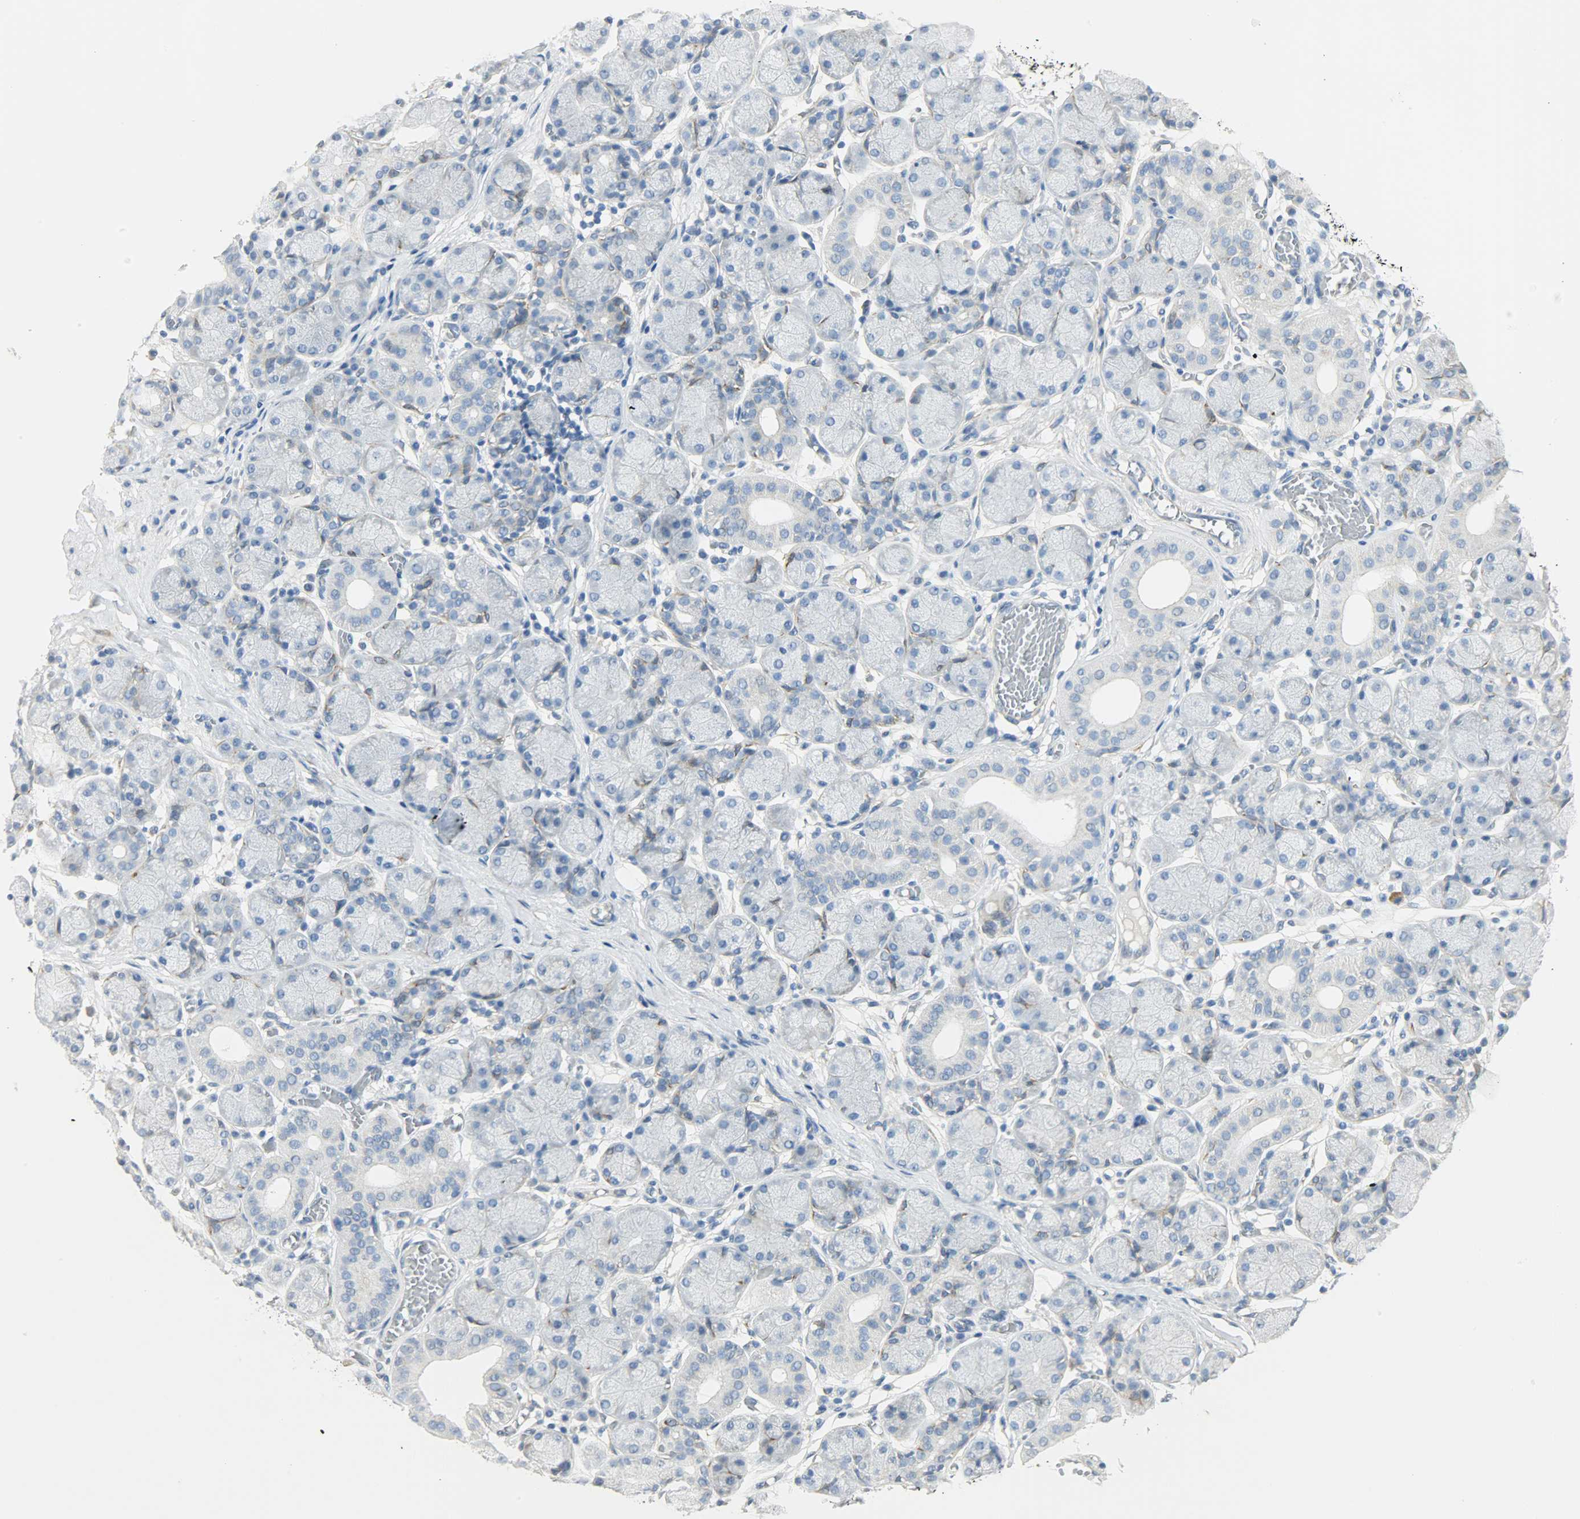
{"staining": {"intensity": "negative", "quantity": "none", "location": "none"}, "tissue": "salivary gland", "cell_type": "Glandular cells", "image_type": "normal", "snomed": [{"axis": "morphology", "description": "Normal tissue, NOS"}, {"axis": "topography", "description": "Salivary gland"}], "caption": "Glandular cells show no significant staining in benign salivary gland.", "gene": "PKD2", "patient": {"sex": "female", "age": 24}}